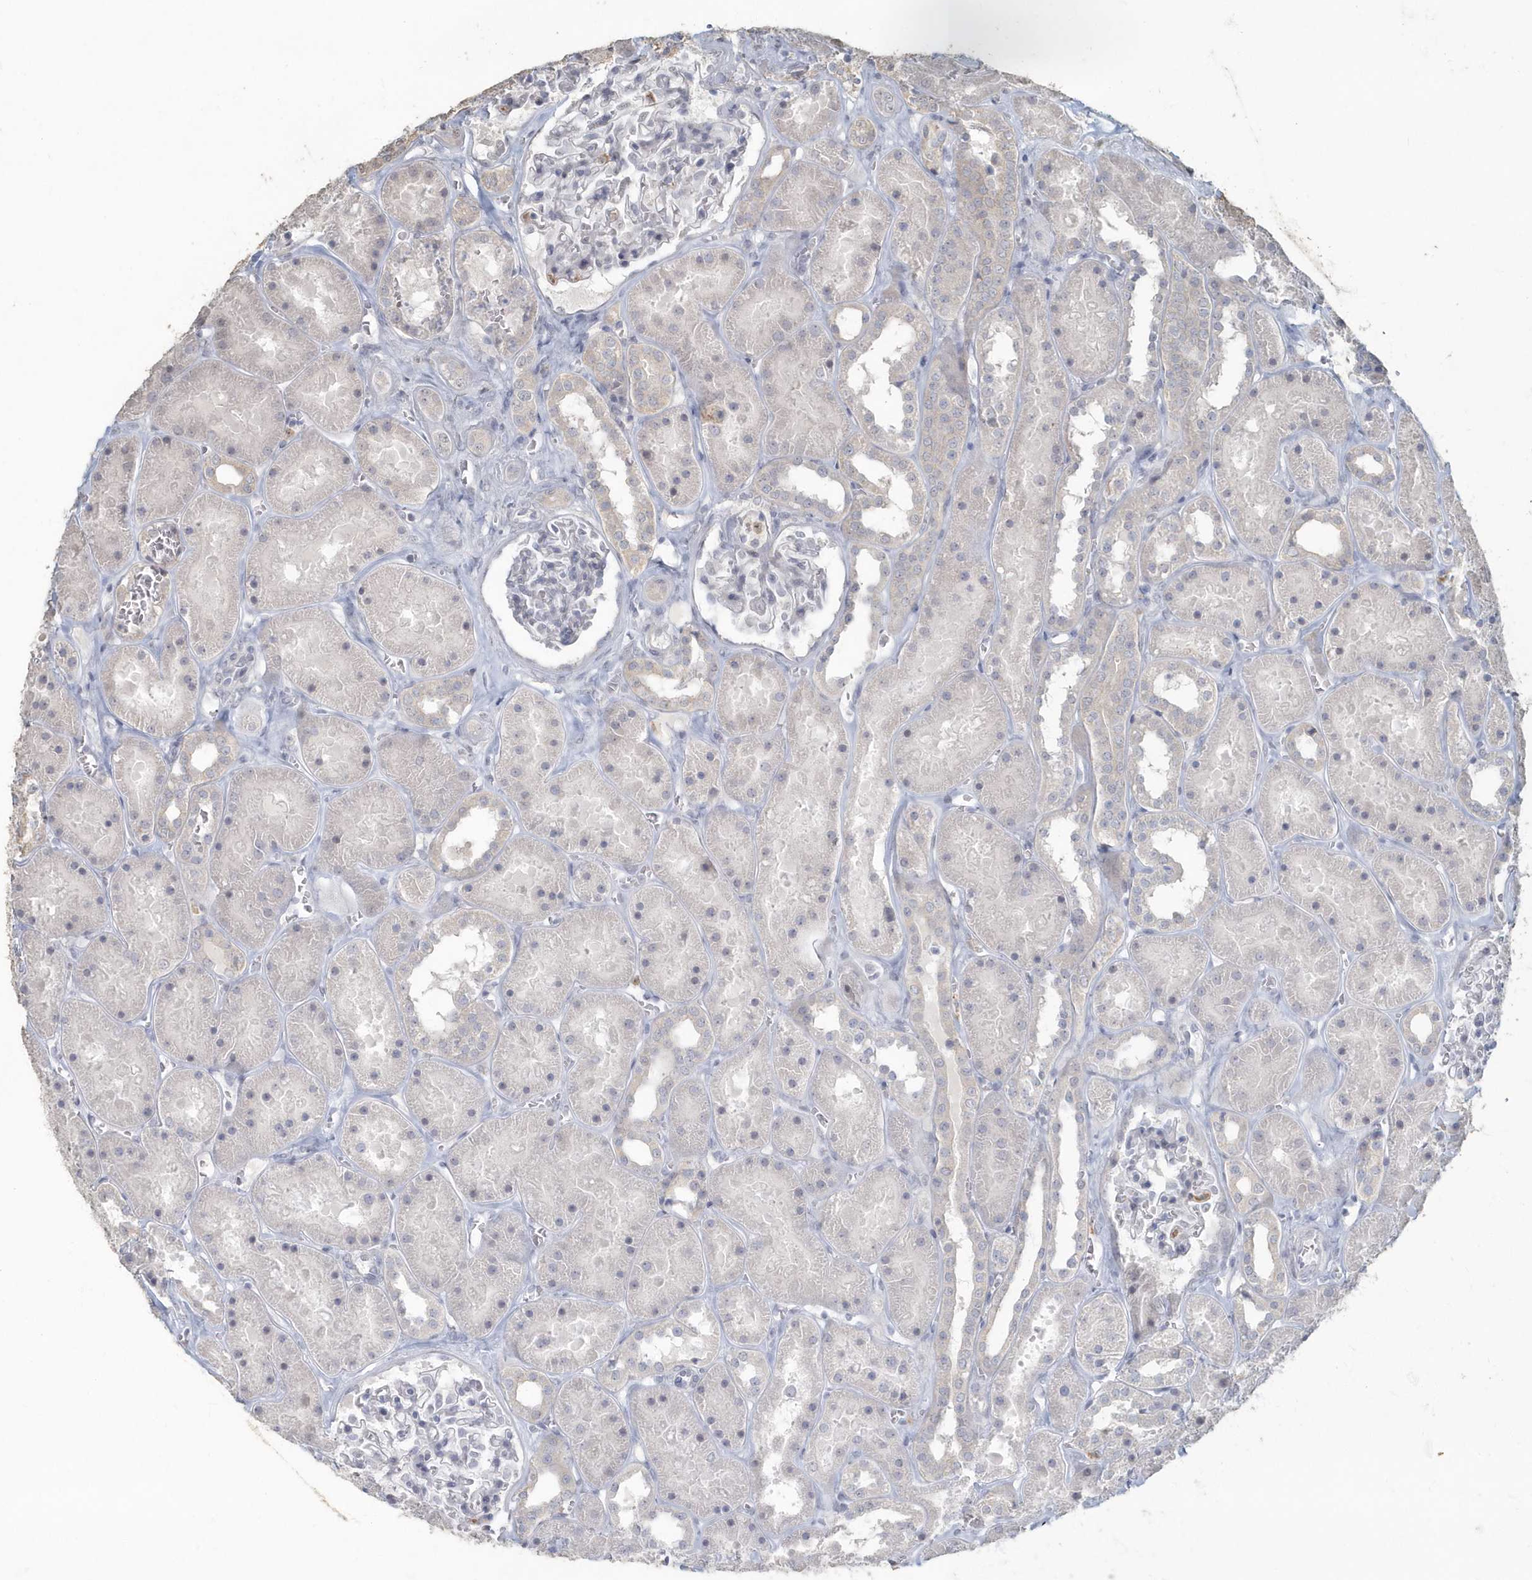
{"staining": {"intensity": "negative", "quantity": "none", "location": "none"}, "tissue": "kidney", "cell_type": "Cells in glomeruli", "image_type": "normal", "snomed": [{"axis": "morphology", "description": "Normal tissue, NOS"}, {"axis": "topography", "description": "Kidney"}], "caption": "Human kidney stained for a protein using immunohistochemistry (IHC) reveals no positivity in cells in glomeruli.", "gene": "MYOT", "patient": {"sex": "female", "age": 41}}